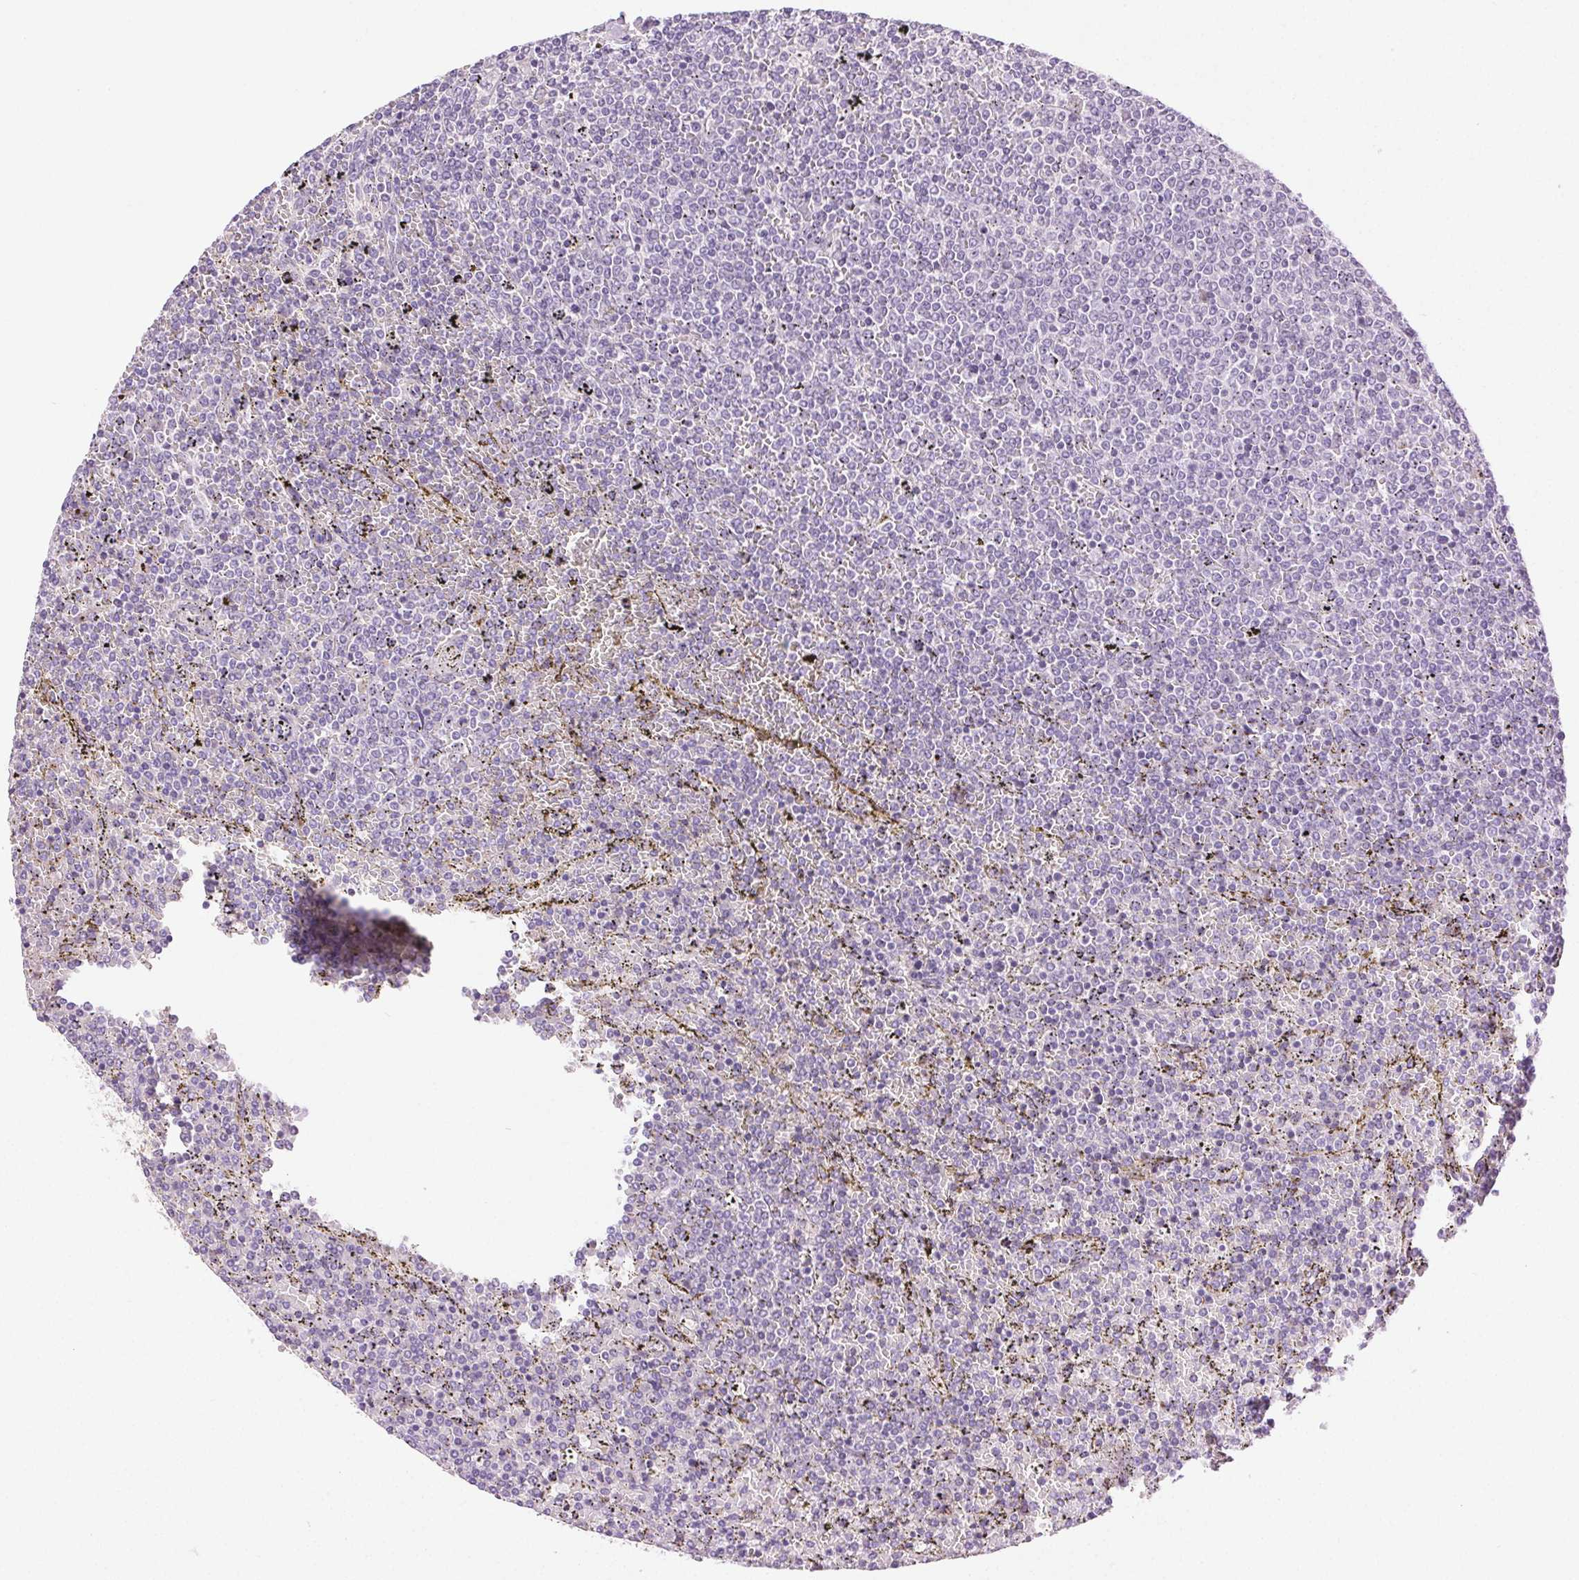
{"staining": {"intensity": "negative", "quantity": "none", "location": "none"}, "tissue": "lymphoma", "cell_type": "Tumor cells", "image_type": "cancer", "snomed": [{"axis": "morphology", "description": "Malignant lymphoma, non-Hodgkin's type, Low grade"}, {"axis": "topography", "description": "Spleen"}], "caption": "Tumor cells show no significant protein expression in low-grade malignant lymphoma, non-Hodgkin's type.", "gene": "BPIFB2", "patient": {"sex": "female", "age": 77}}